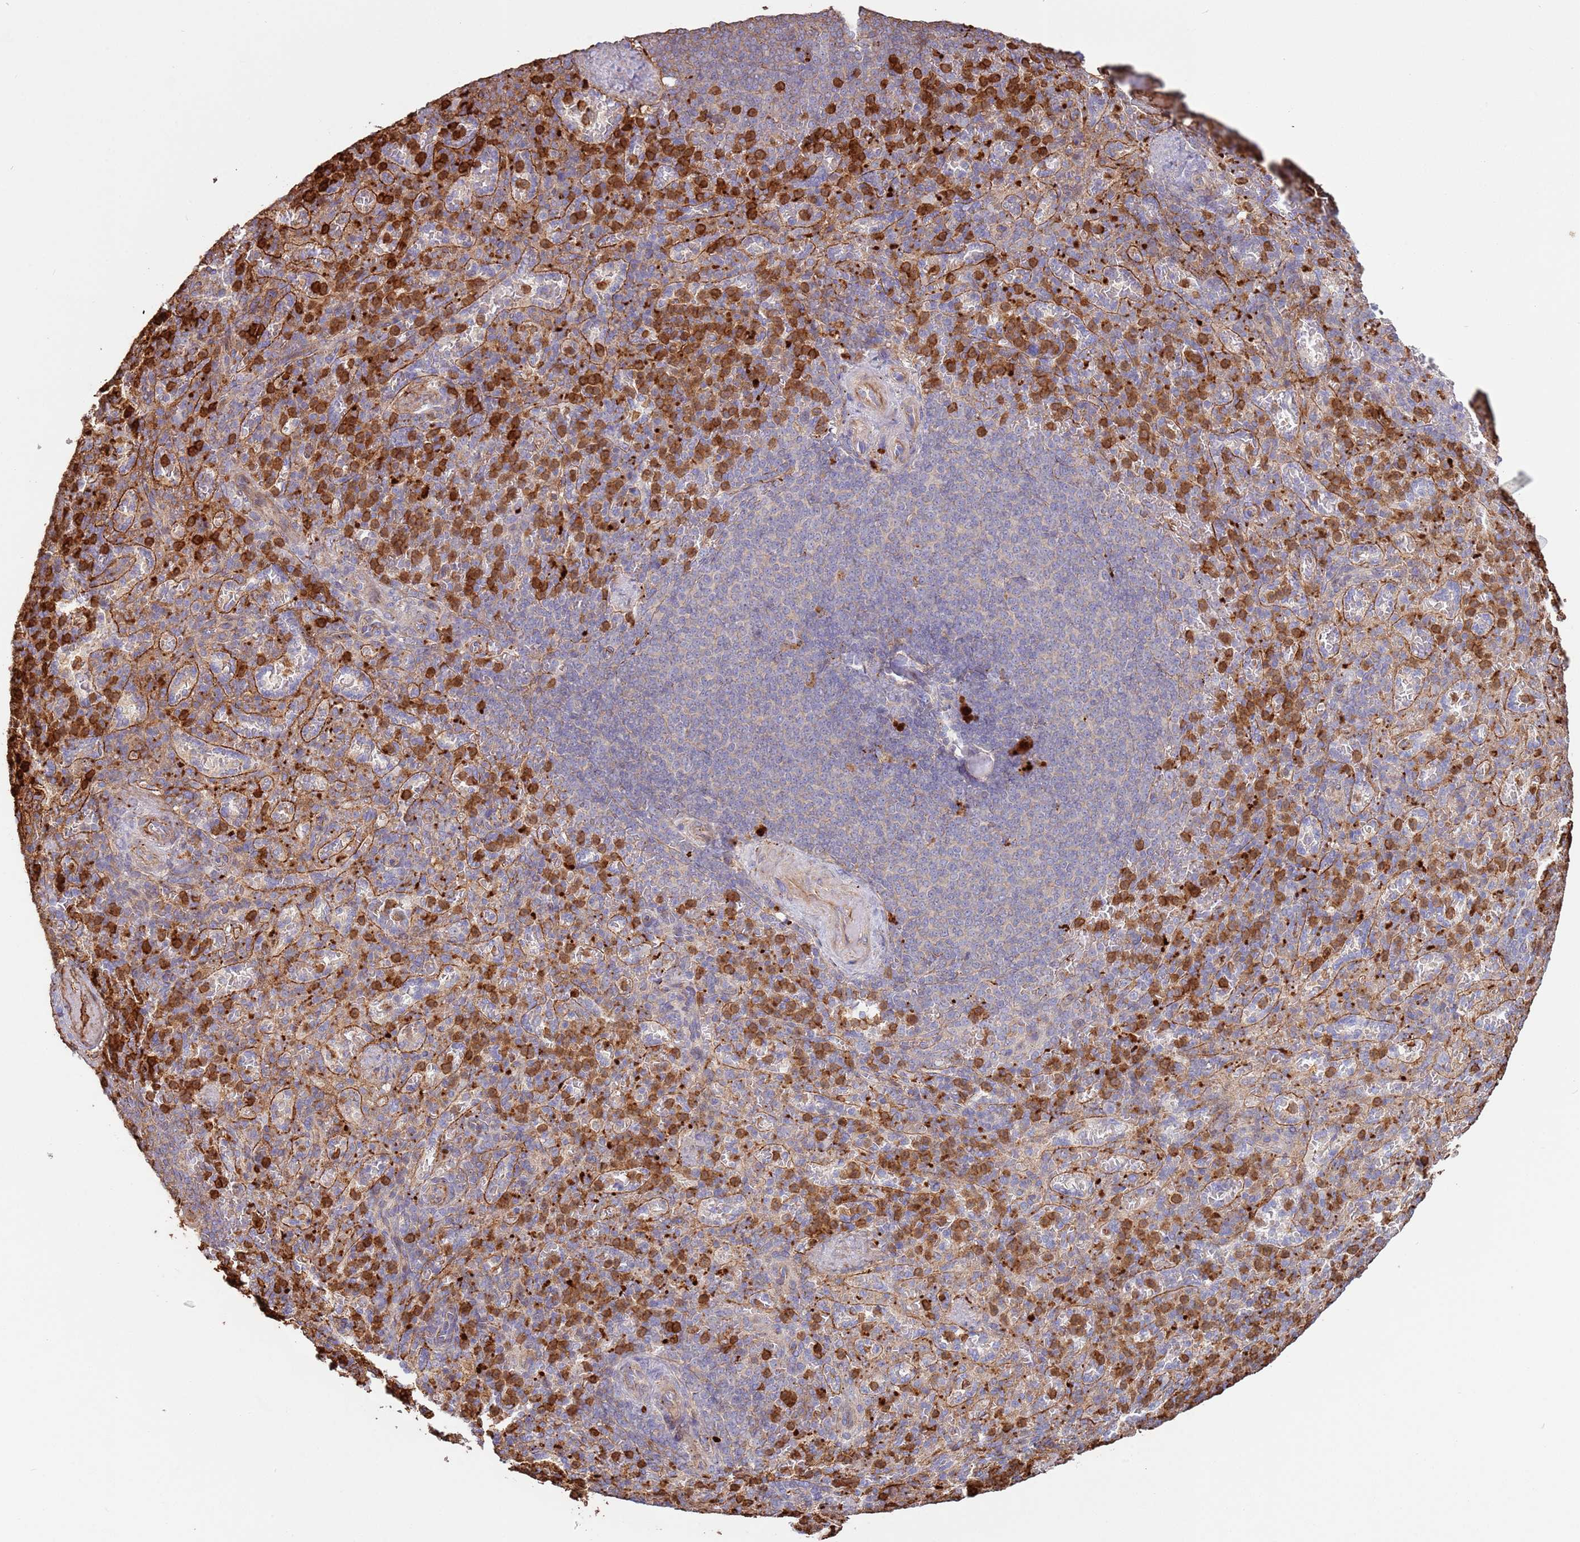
{"staining": {"intensity": "strong", "quantity": "<25%", "location": "cytoplasmic/membranous"}, "tissue": "spleen", "cell_type": "Cells in red pulp", "image_type": "normal", "snomed": [{"axis": "morphology", "description": "Normal tissue, NOS"}, {"axis": "topography", "description": "Spleen"}], "caption": "A micrograph of human spleen stained for a protein displays strong cytoplasmic/membranous brown staining in cells in red pulp. (Stains: DAB in brown, nuclei in blue, Microscopy: brightfield microscopy at high magnification).", "gene": "NDUFAF4", "patient": {"sex": "female", "age": 74}}